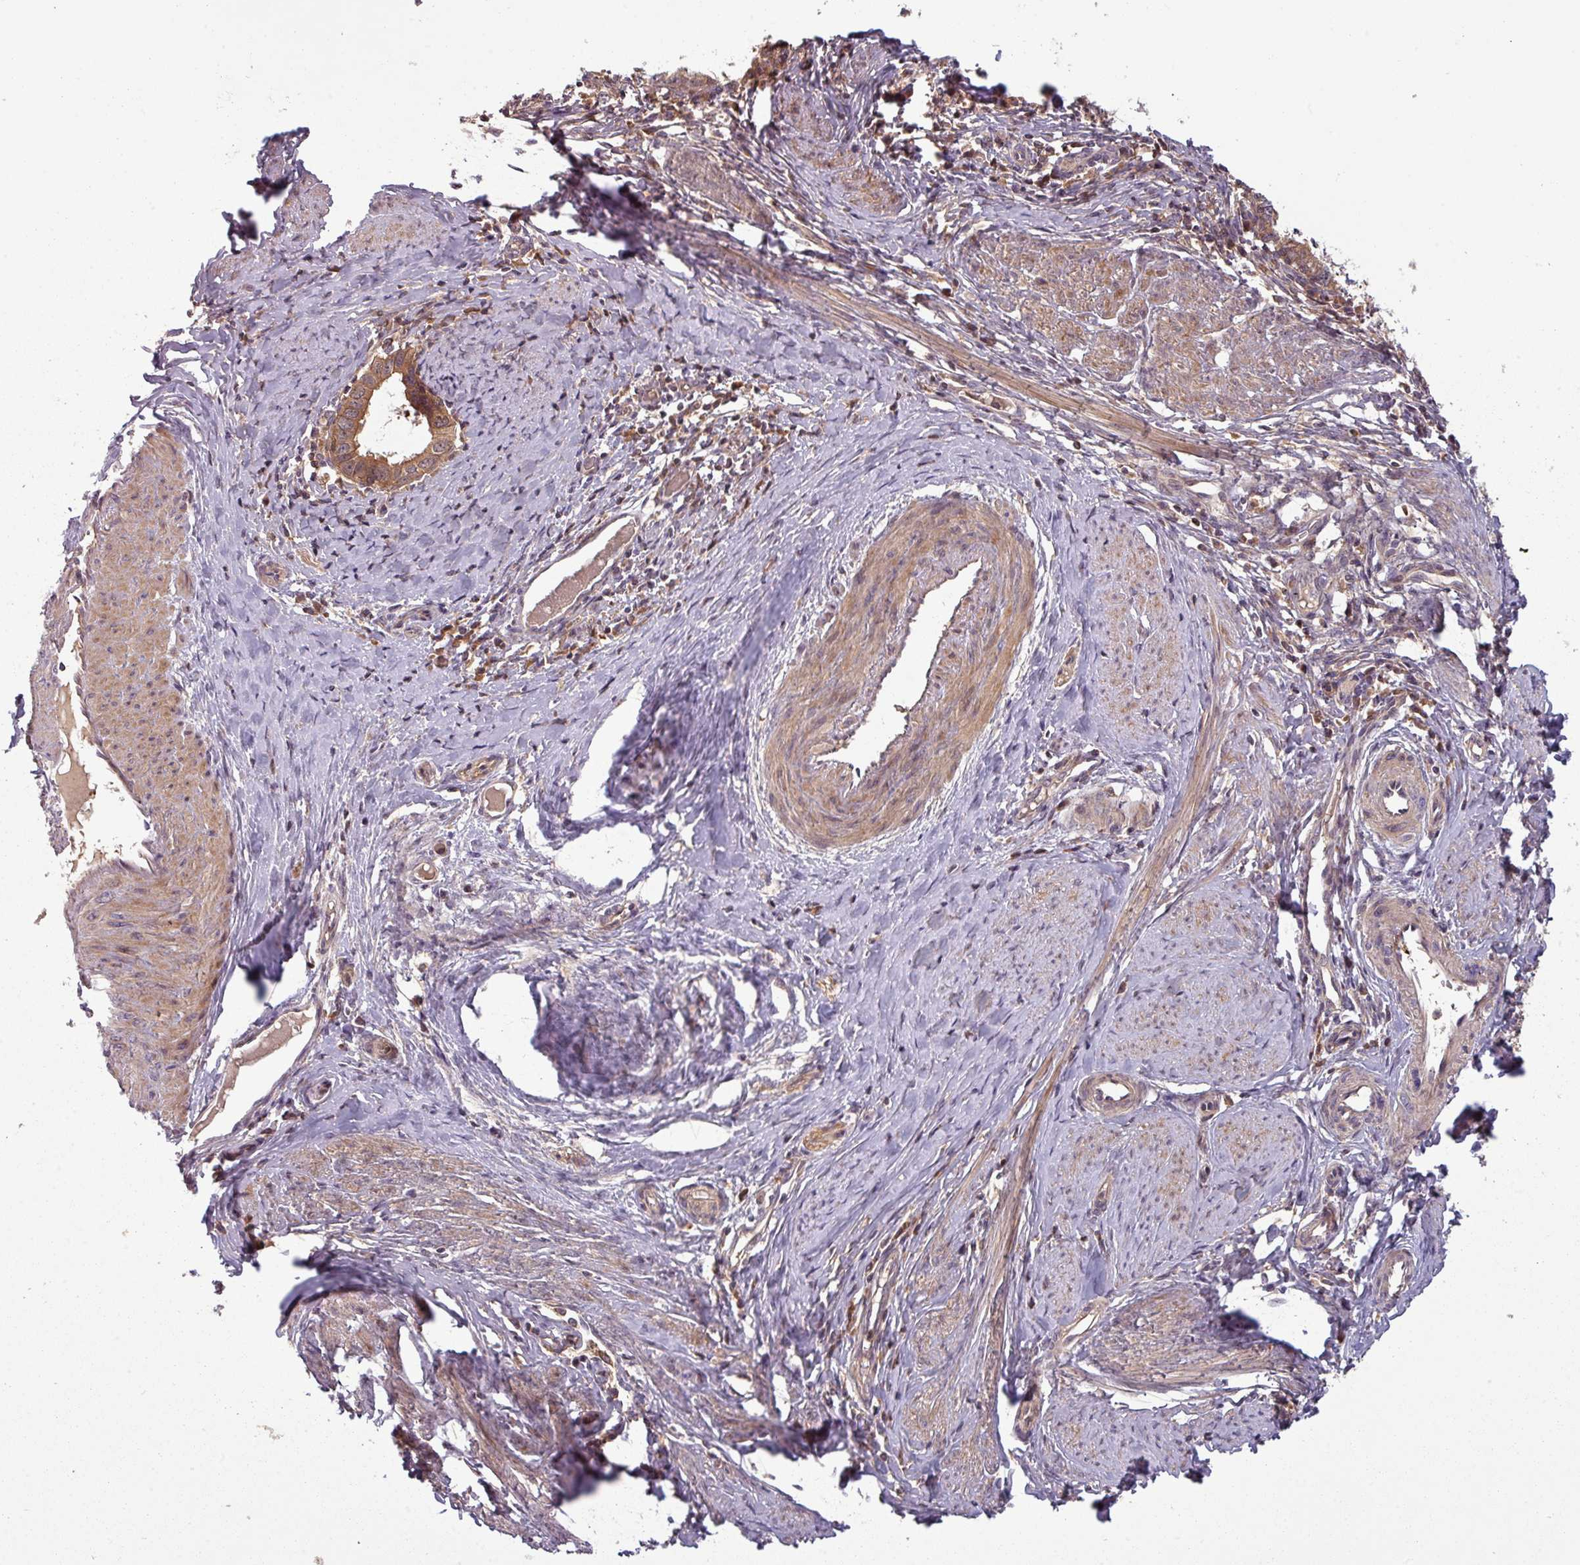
{"staining": {"intensity": "moderate", "quantity": ">75%", "location": "cytoplasmic/membranous"}, "tissue": "cervical cancer", "cell_type": "Tumor cells", "image_type": "cancer", "snomed": [{"axis": "morphology", "description": "Adenocarcinoma, NOS"}, {"axis": "topography", "description": "Cervix"}], "caption": "Immunohistochemistry photomicrograph of human cervical adenocarcinoma stained for a protein (brown), which demonstrates medium levels of moderate cytoplasmic/membranous staining in approximately >75% of tumor cells.", "gene": "GSKIP", "patient": {"sex": "female", "age": 36}}